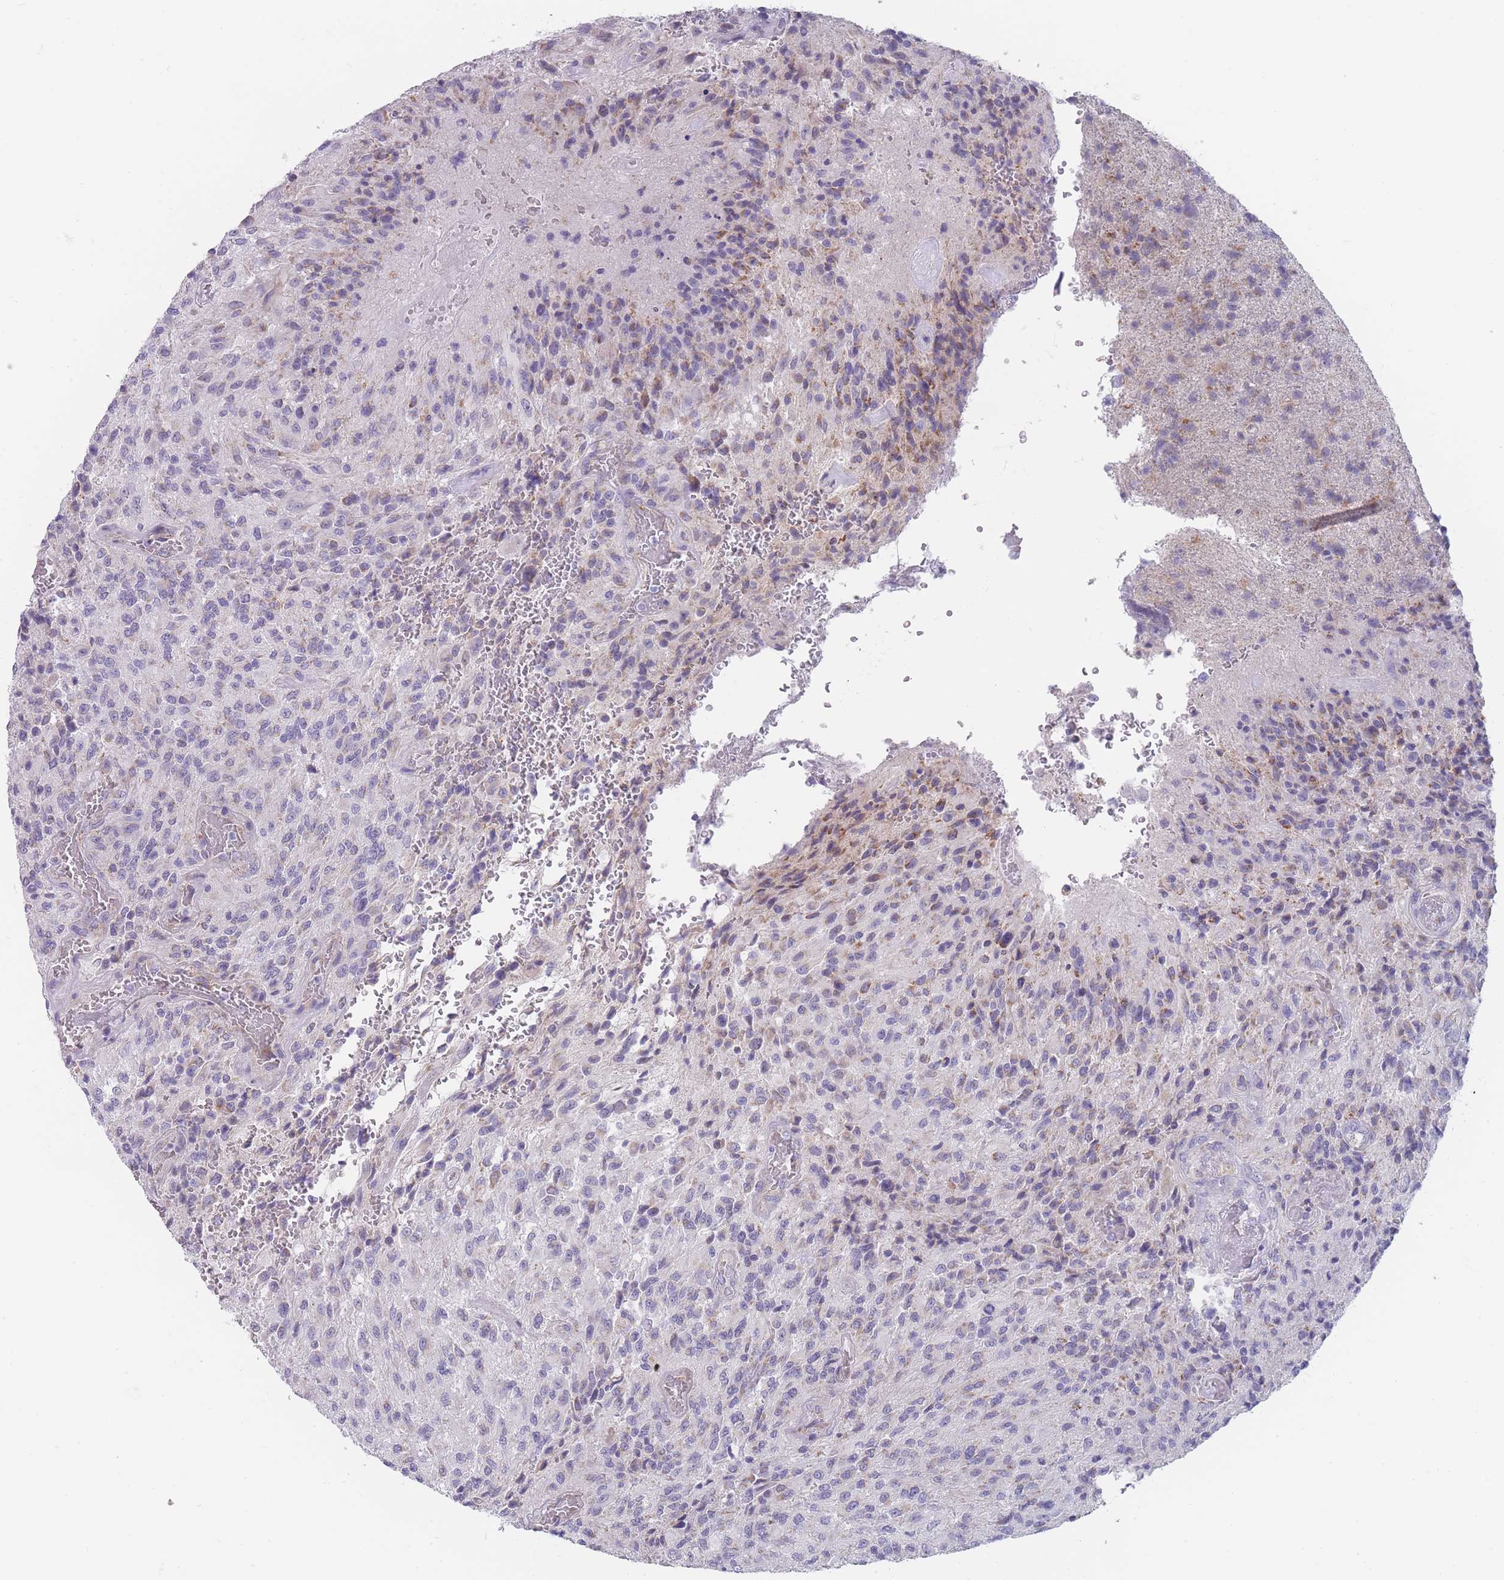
{"staining": {"intensity": "moderate", "quantity": "<25%", "location": "cytoplasmic/membranous"}, "tissue": "glioma", "cell_type": "Tumor cells", "image_type": "cancer", "snomed": [{"axis": "morphology", "description": "Normal tissue, NOS"}, {"axis": "morphology", "description": "Glioma, malignant, High grade"}, {"axis": "topography", "description": "Cerebral cortex"}], "caption": "Immunohistochemical staining of human glioma displays low levels of moderate cytoplasmic/membranous protein staining in approximately <25% of tumor cells.", "gene": "MRPS14", "patient": {"sex": "male", "age": 56}}